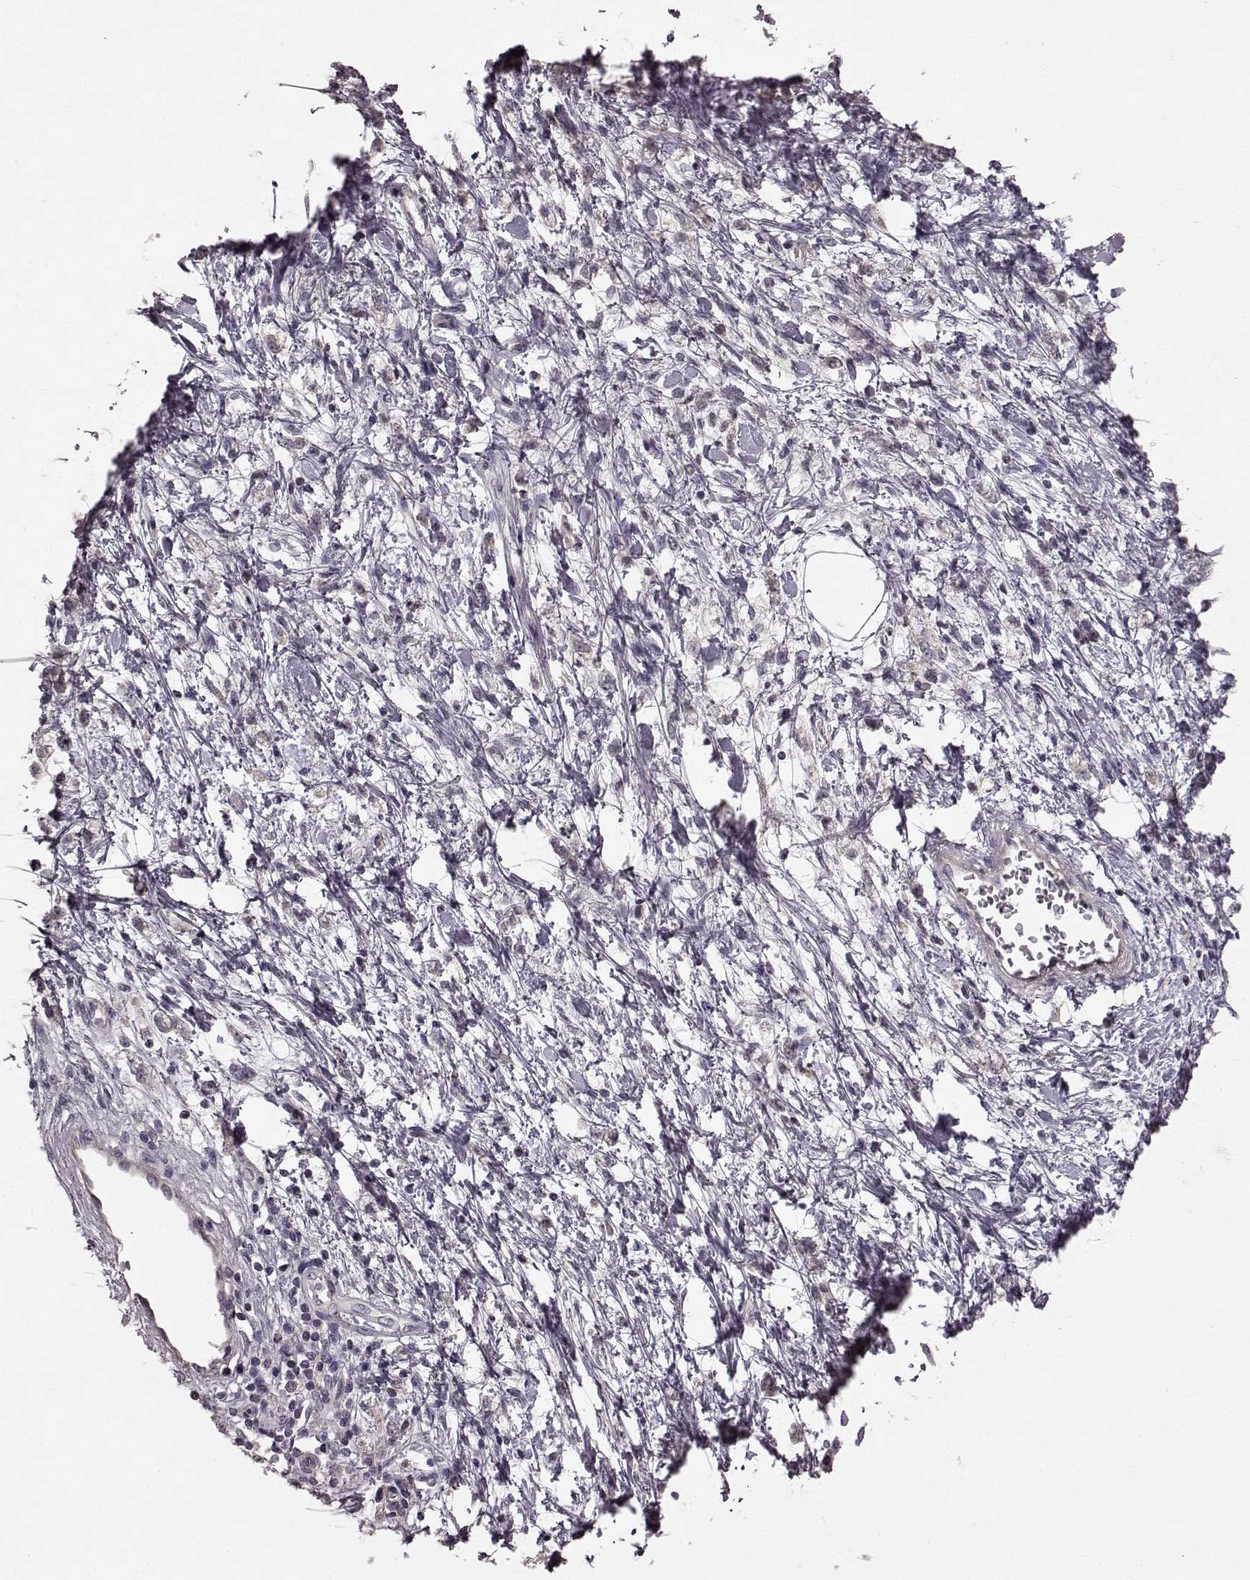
{"staining": {"intensity": "negative", "quantity": "none", "location": "none"}, "tissue": "stomach cancer", "cell_type": "Tumor cells", "image_type": "cancer", "snomed": [{"axis": "morphology", "description": "Adenocarcinoma, NOS"}, {"axis": "topography", "description": "Stomach"}], "caption": "Micrograph shows no significant protein expression in tumor cells of stomach cancer.", "gene": "SLC22A18", "patient": {"sex": "female", "age": 60}}